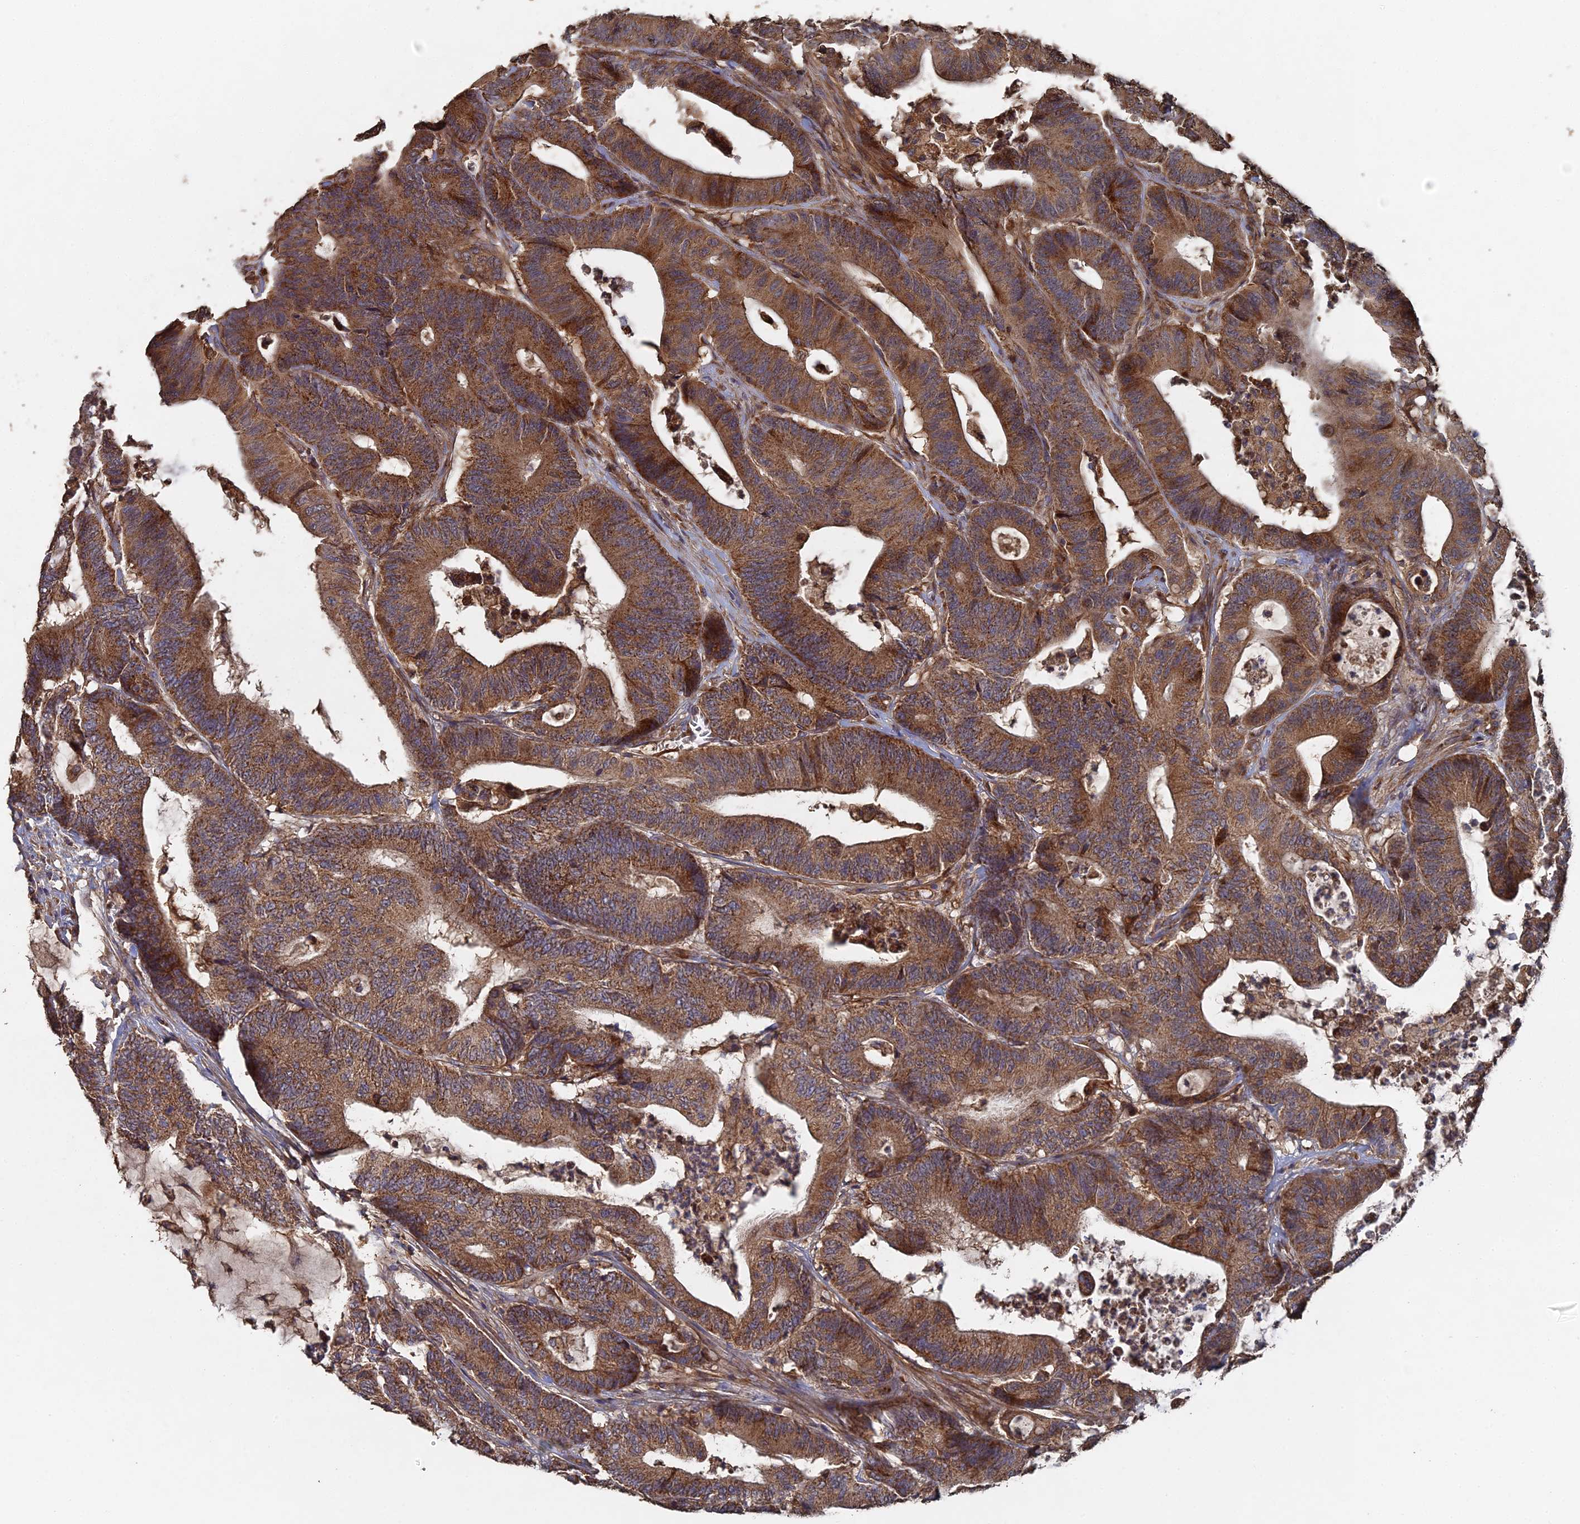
{"staining": {"intensity": "strong", "quantity": ">75%", "location": "cytoplasmic/membranous"}, "tissue": "colorectal cancer", "cell_type": "Tumor cells", "image_type": "cancer", "snomed": [{"axis": "morphology", "description": "Adenocarcinoma, NOS"}, {"axis": "topography", "description": "Colon"}], "caption": "This histopathology image displays immunohistochemistry (IHC) staining of colorectal cancer (adenocarcinoma), with high strong cytoplasmic/membranous expression in approximately >75% of tumor cells.", "gene": "SPANXN4", "patient": {"sex": "female", "age": 84}}